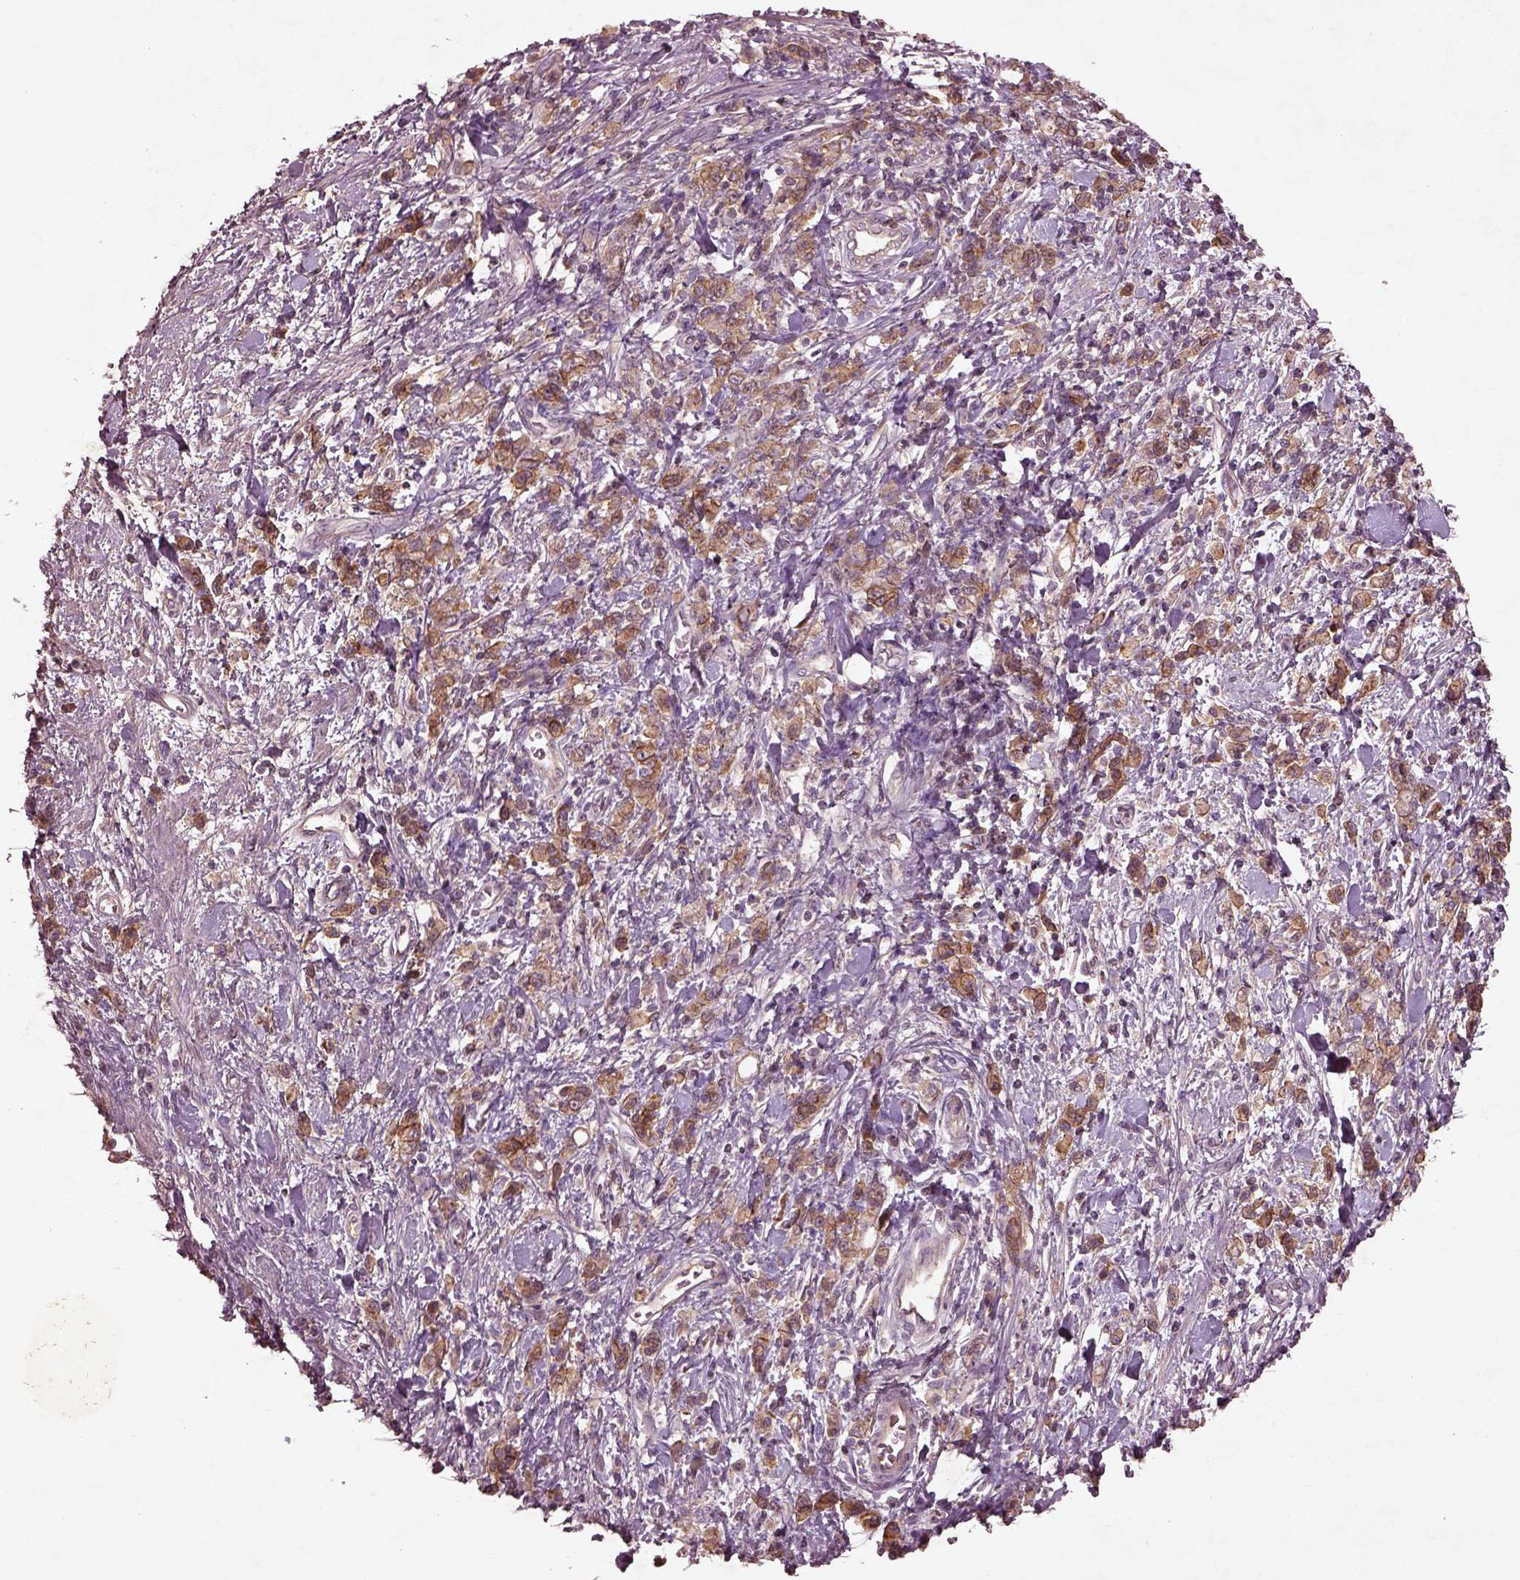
{"staining": {"intensity": "strong", "quantity": ">75%", "location": "cytoplasmic/membranous"}, "tissue": "stomach cancer", "cell_type": "Tumor cells", "image_type": "cancer", "snomed": [{"axis": "morphology", "description": "Adenocarcinoma, NOS"}, {"axis": "topography", "description": "Stomach"}], "caption": "Protein analysis of stomach adenocarcinoma tissue reveals strong cytoplasmic/membranous expression in about >75% of tumor cells. The staining is performed using DAB brown chromogen to label protein expression. The nuclei are counter-stained blue using hematoxylin.", "gene": "FAM234A", "patient": {"sex": "male", "age": 77}}